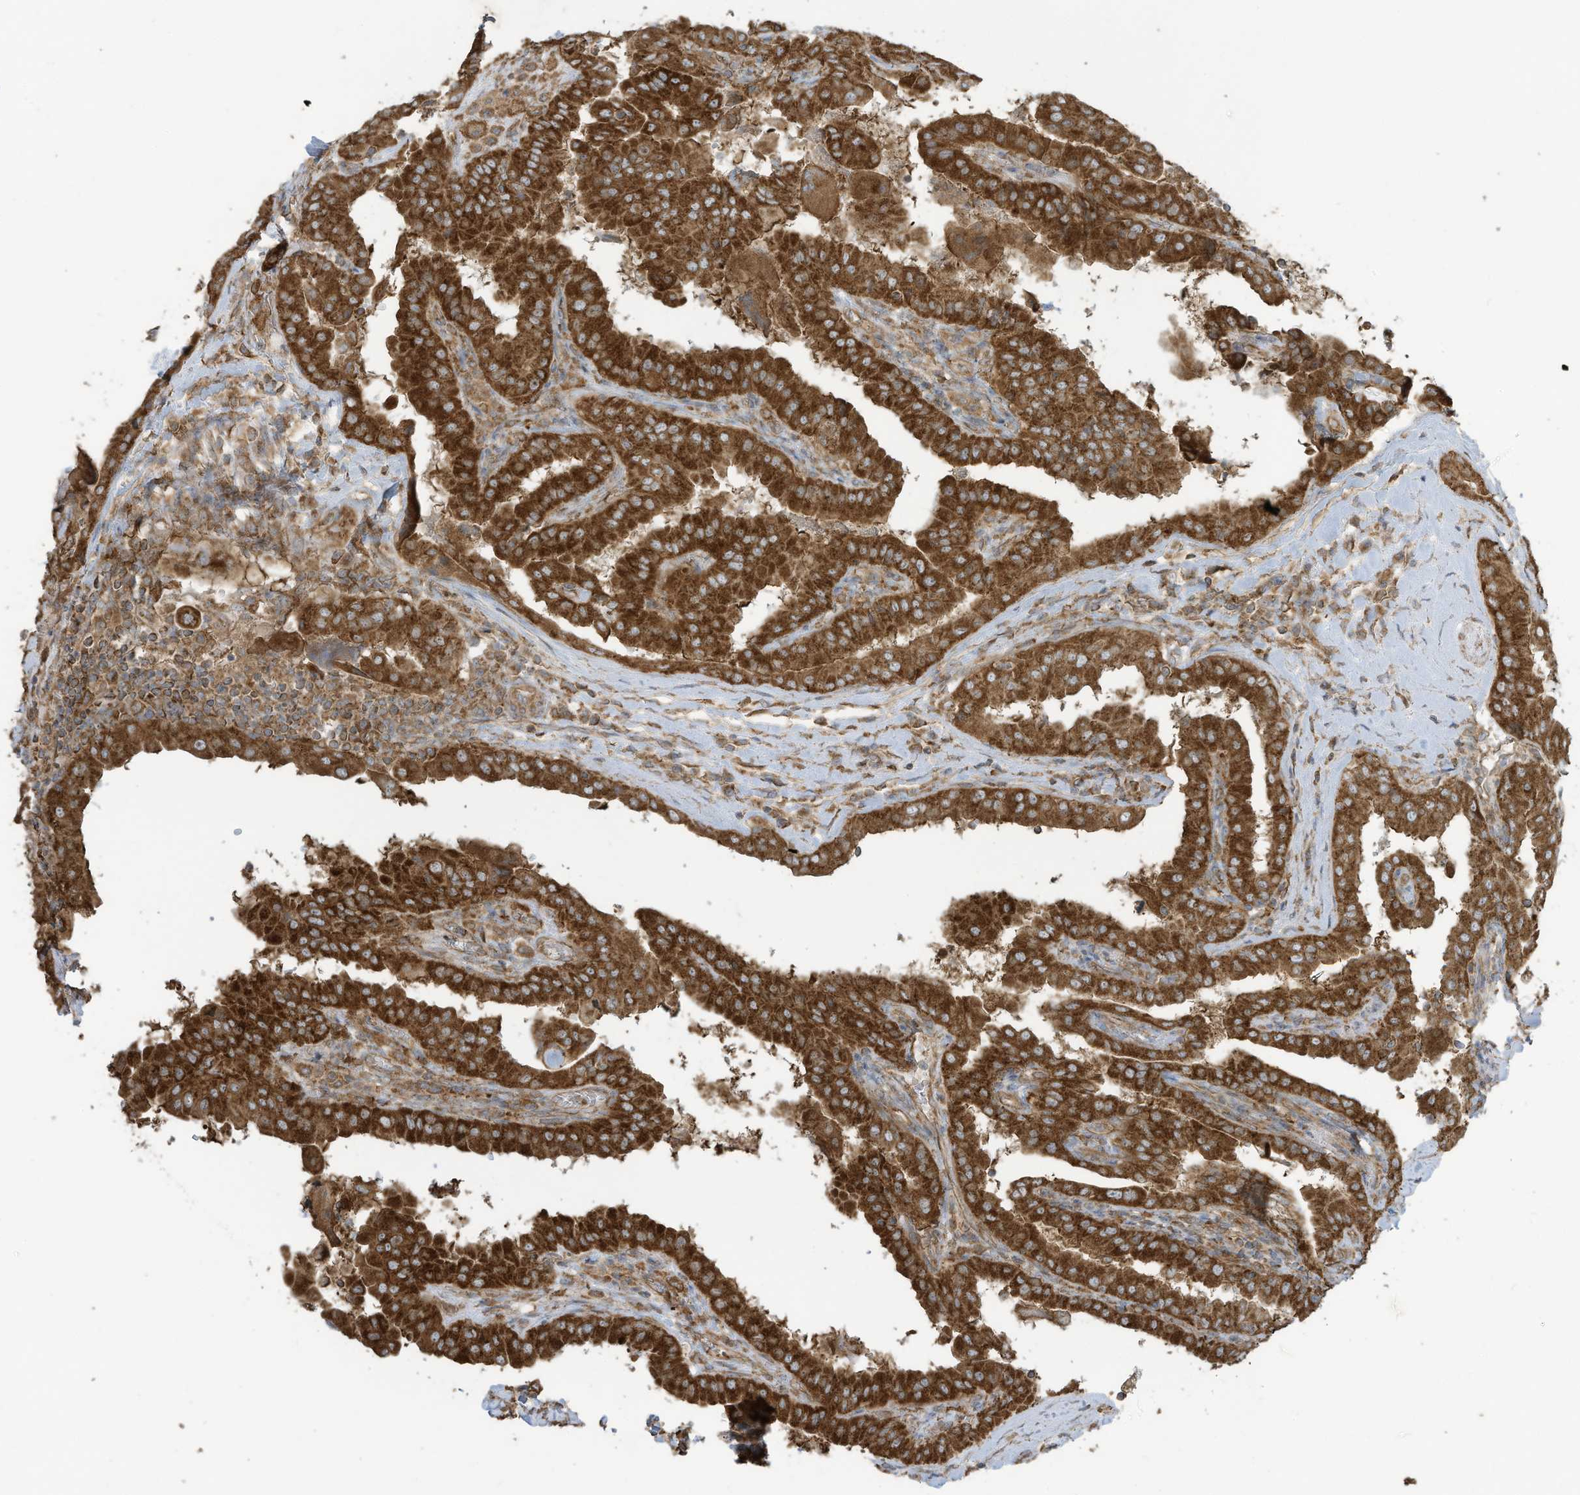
{"staining": {"intensity": "strong", "quantity": ">75%", "location": "cytoplasmic/membranous"}, "tissue": "thyroid cancer", "cell_type": "Tumor cells", "image_type": "cancer", "snomed": [{"axis": "morphology", "description": "Papillary adenocarcinoma, NOS"}, {"axis": "topography", "description": "Thyroid gland"}], "caption": "Tumor cells show high levels of strong cytoplasmic/membranous positivity in approximately >75% of cells in human thyroid papillary adenocarcinoma.", "gene": "CGAS", "patient": {"sex": "male", "age": 33}}